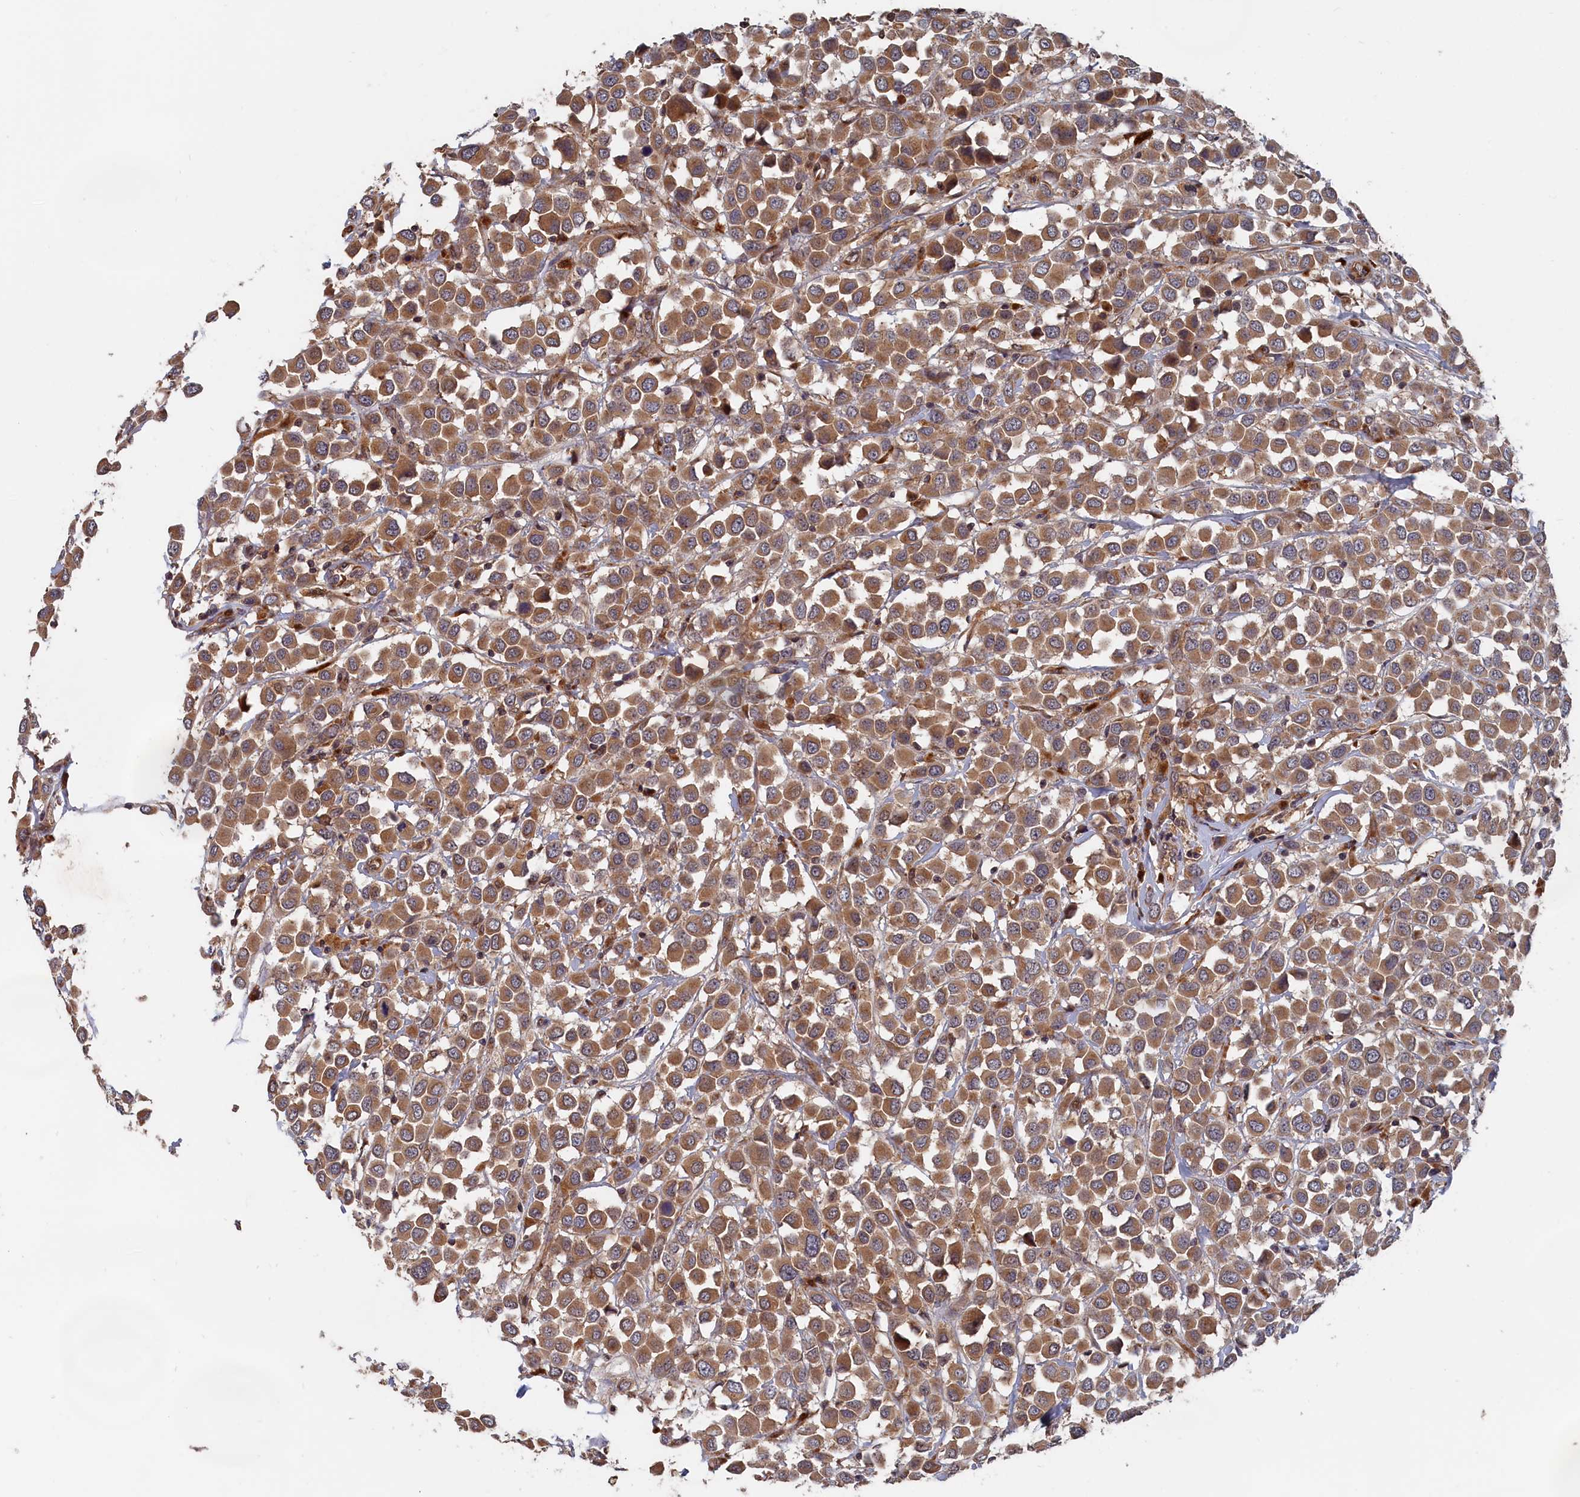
{"staining": {"intensity": "moderate", "quantity": ">75%", "location": "cytoplasmic/membranous"}, "tissue": "breast cancer", "cell_type": "Tumor cells", "image_type": "cancer", "snomed": [{"axis": "morphology", "description": "Duct carcinoma"}, {"axis": "topography", "description": "Breast"}], "caption": "A medium amount of moderate cytoplasmic/membranous staining is seen in about >75% of tumor cells in invasive ductal carcinoma (breast) tissue. (brown staining indicates protein expression, while blue staining denotes nuclei).", "gene": "TRAPPC2L", "patient": {"sex": "female", "age": 61}}